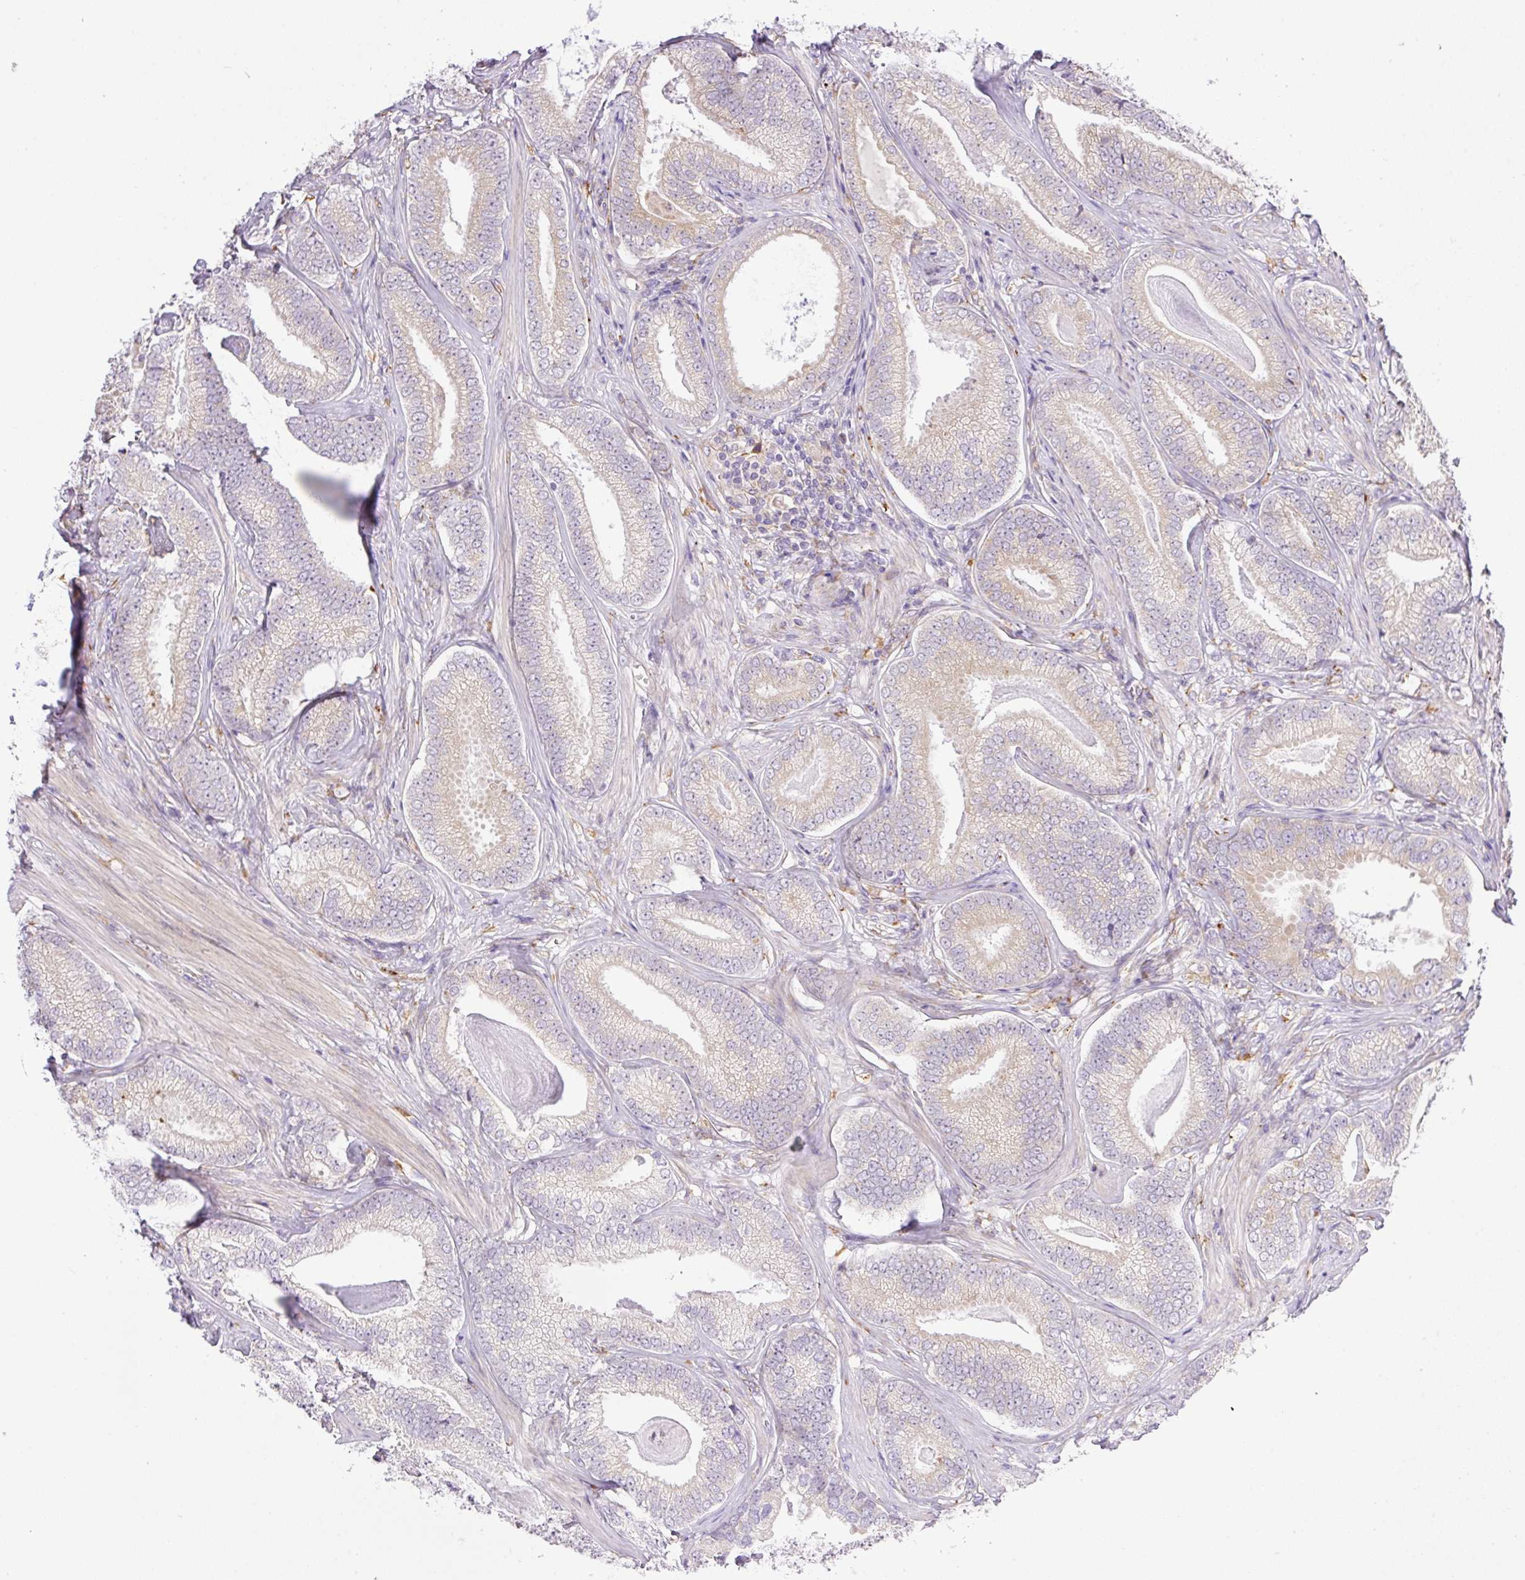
{"staining": {"intensity": "weak", "quantity": "25%-75%", "location": "cytoplasmic/membranous"}, "tissue": "prostate cancer", "cell_type": "Tumor cells", "image_type": "cancer", "snomed": [{"axis": "morphology", "description": "Adenocarcinoma, Low grade"}, {"axis": "topography", "description": "Prostate"}], "caption": "An IHC photomicrograph of neoplastic tissue is shown. Protein staining in brown labels weak cytoplasmic/membranous positivity in prostate cancer (adenocarcinoma (low-grade)) within tumor cells.", "gene": "POFUT1", "patient": {"sex": "male", "age": 63}}